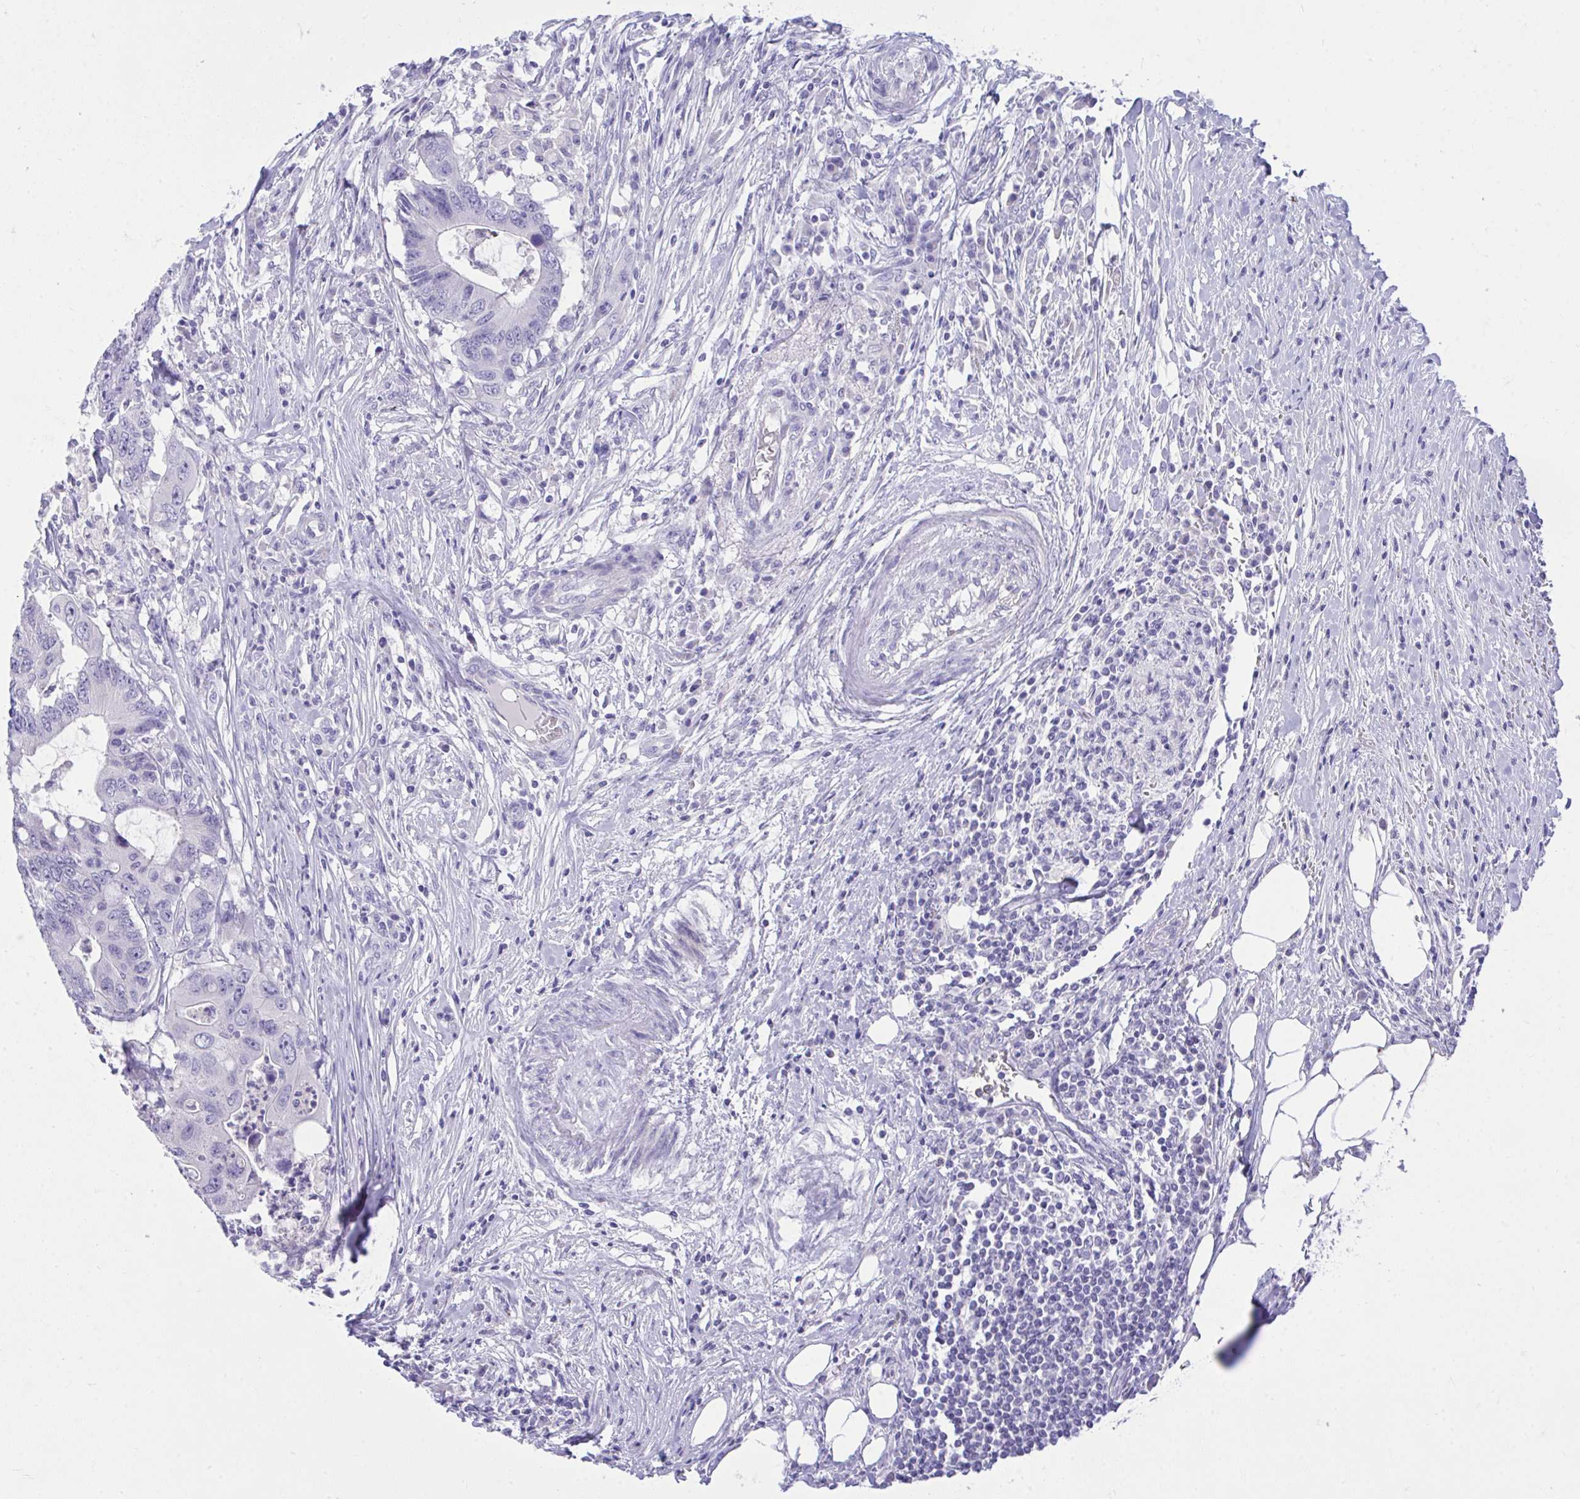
{"staining": {"intensity": "negative", "quantity": "none", "location": "none"}, "tissue": "colorectal cancer", "cell_type": "Tumor cells", "image_type": "cancer", "snomed": [{"axis": "morphology", "description": "Adenocarcinoma, NOS"}, {"axis": "topography", "description": "Colon"}], "caption": "The histopathology image exhibits no significant positivity in tumor cells of colorectal cancer (adenocarcinoma).", "gene": "PLEKHH1", "patient": {"sex": "male", "age": 71}}